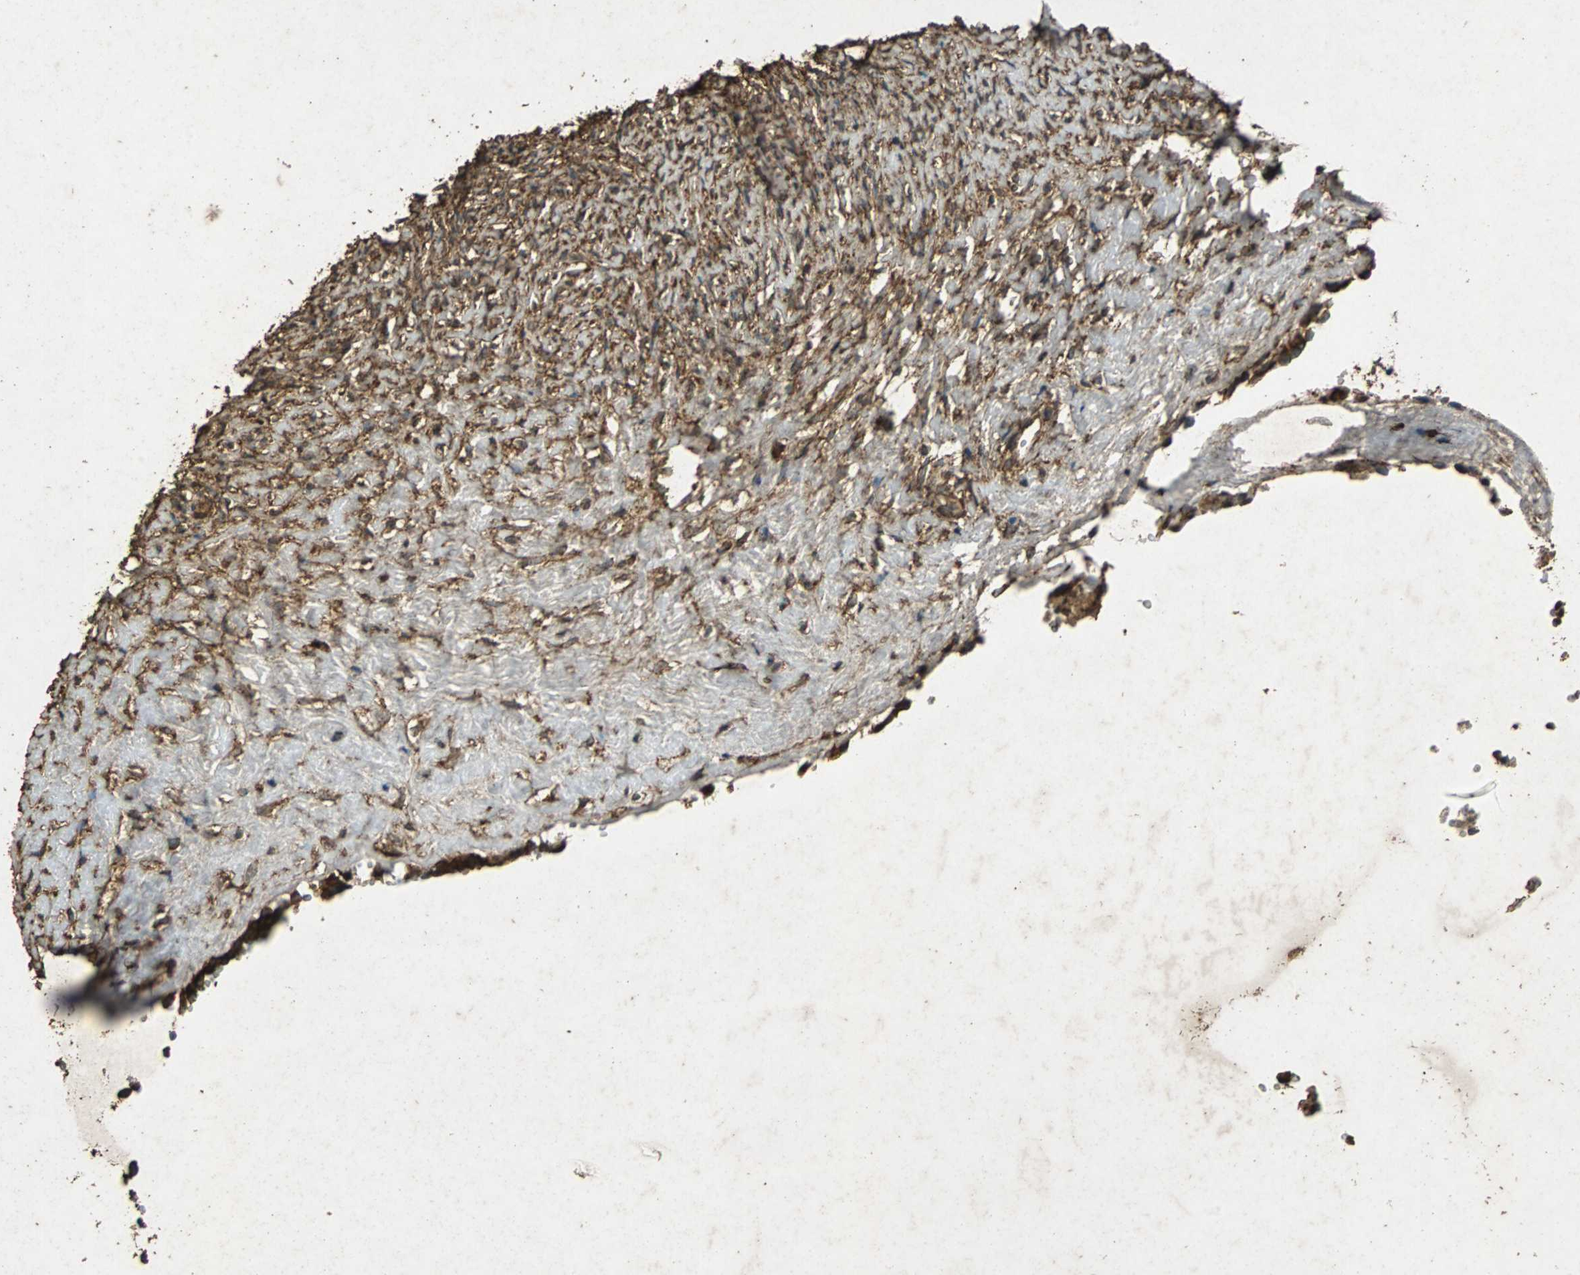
{"staining": {"intensity": "strong", "quantity": ">75%", "location": "cytoplasmic/membranous"}, "tissue": "ovary", "cell_type": "Ovarian stroma cells", "image_type": "normal", "snomed": [{"axis": "morphology", "description": "Normal tissue, NOS"}, {"axis": "topography", "description": "Ovary"}], "caption": "Protein staining by IHC exhibits strong cytoplasmic/membranous staining in approximately >75% of ovarian stroma cells in normal ovary.", "gene": "NAA10", "patient": {"sex": "female", "age": 35}}